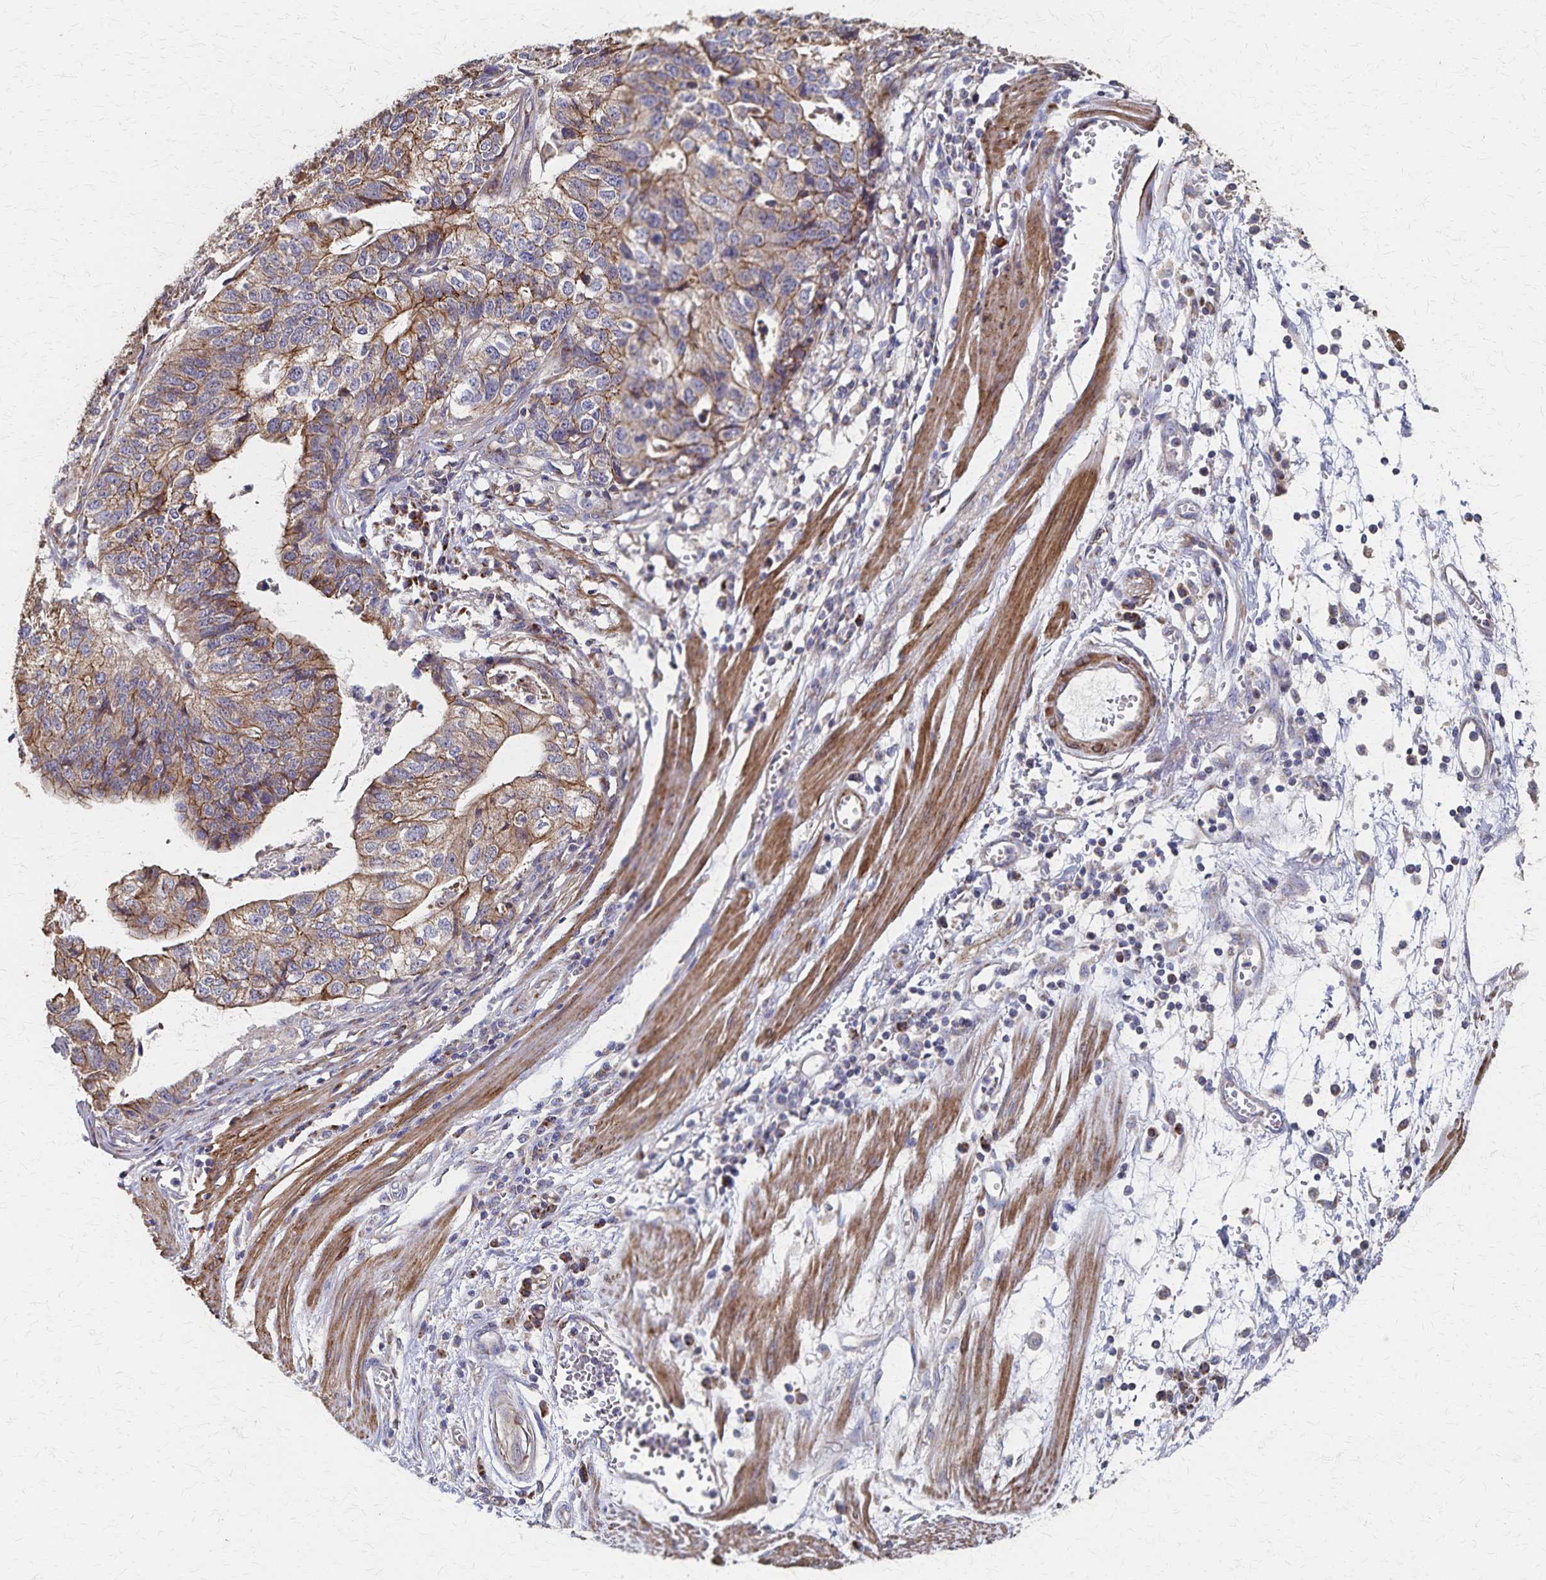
{"staining": {"intensity": "moderate", "quantity": ">75%", "location": "cytoplasmic/membranous"}, "tissue": "stomach cancer", "cell_type": "Tumor cells", "image_type": "cancer", "snomed": [{"axis": "morphology", "description": "Adenocarcinoma, NOS"}, {"axis": "topography", "description": "Stomach, upper"}], "caption": "Moderate cytoplasmic/membranous positivity for a protein is identified in about >75% of tumor cells of stomach adenocarcinoma using IHC.", "gene": "PGAP2", "patient": {"sex": "female", "age": 67}}